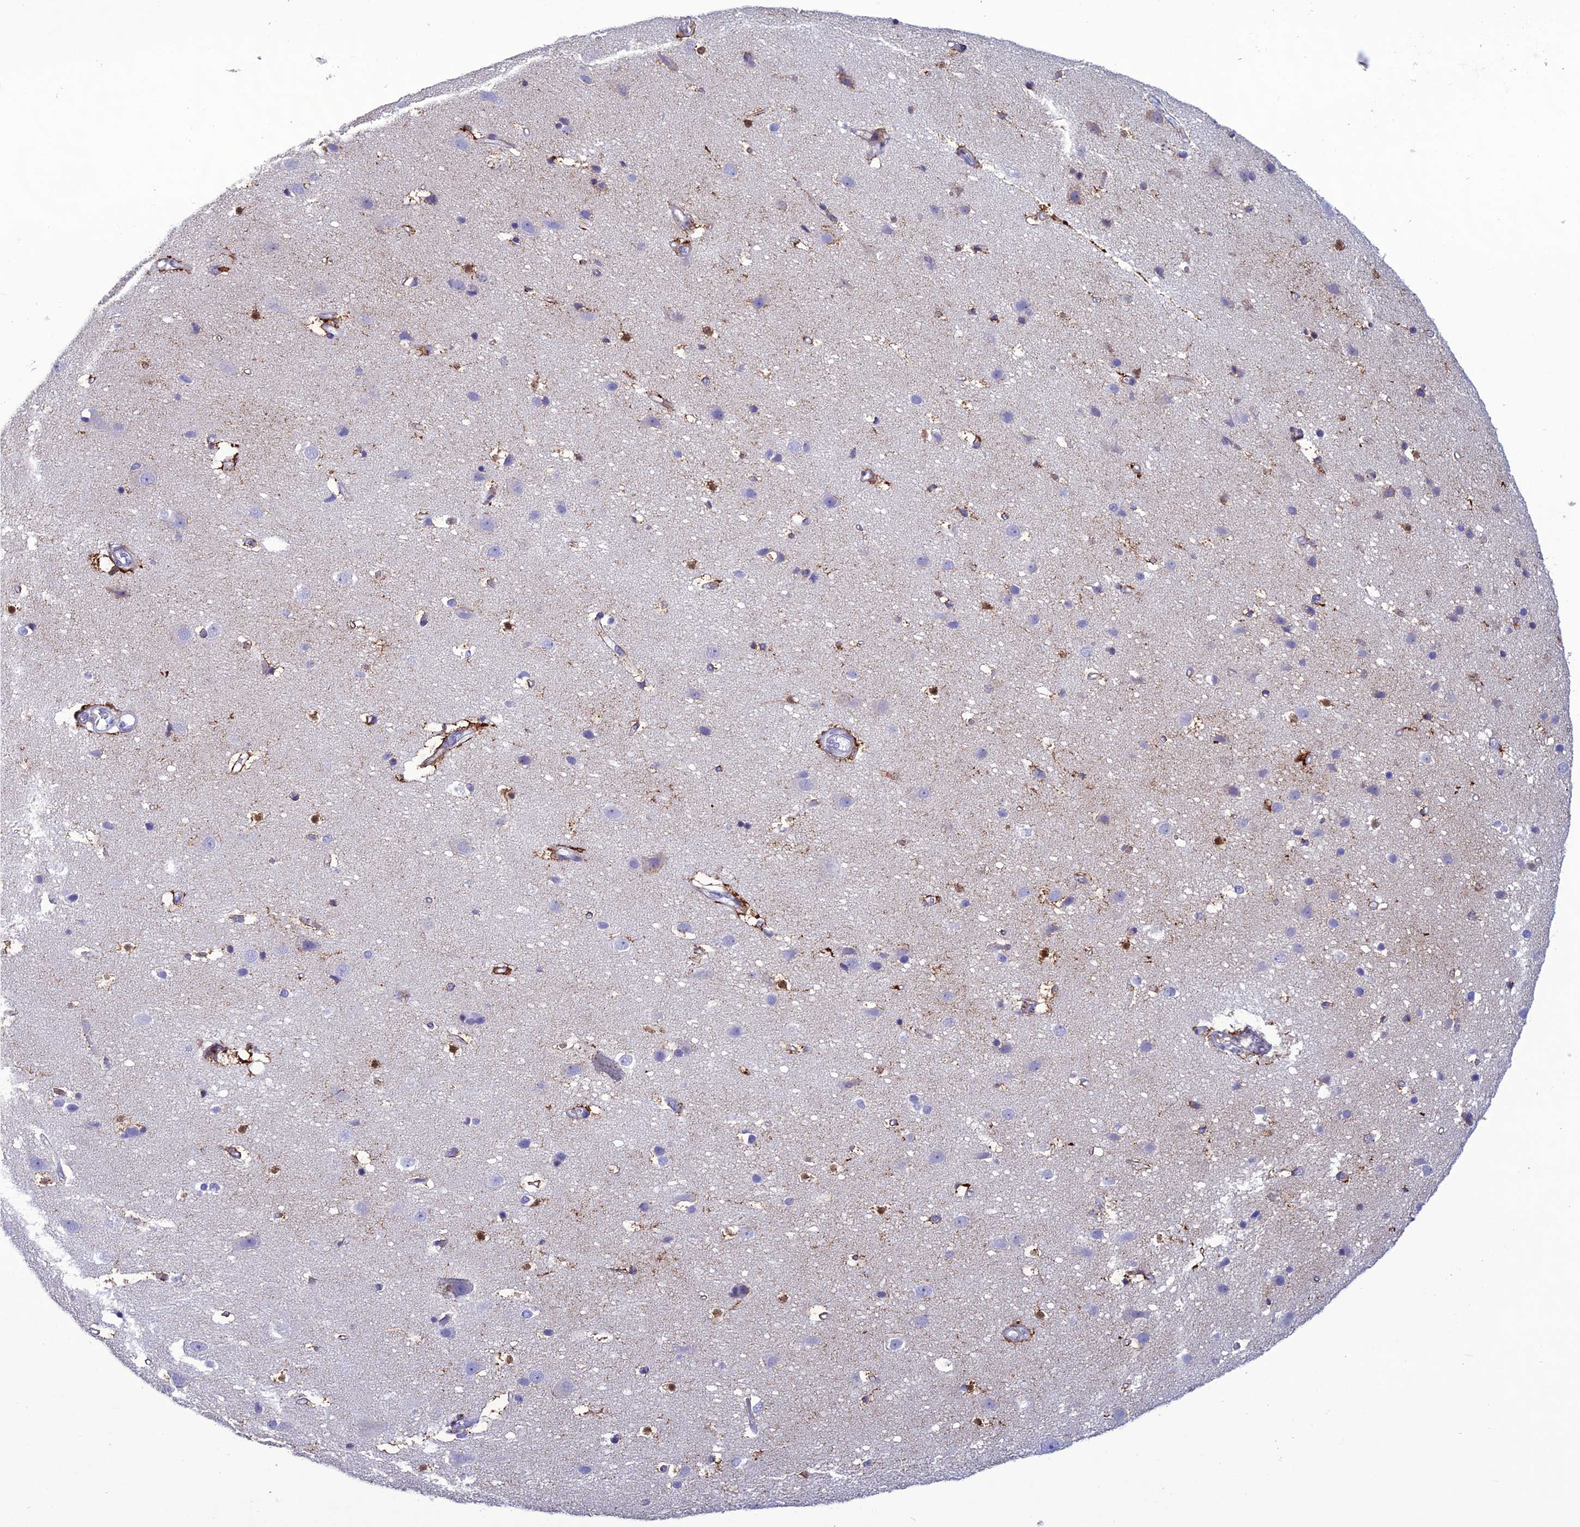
{"staining": {"intensity": "negative", "quantity": "none", "location": "none"}, "tissue": "cerebral cortex", "cell_type": "Endothelial cells", "image_type": "normal", "snomed": [{"axis": "morphology", "description": "Normal tissue, NOS"}, {"axis": "topography", "description": "Cerebral cortex"}], "caption": "Histopathology image shows no significant protein expression in endothelial cells of normal cerebral cortex.", "gene": "OR56B1", "patient": {"sex": "male", "age": 54}}